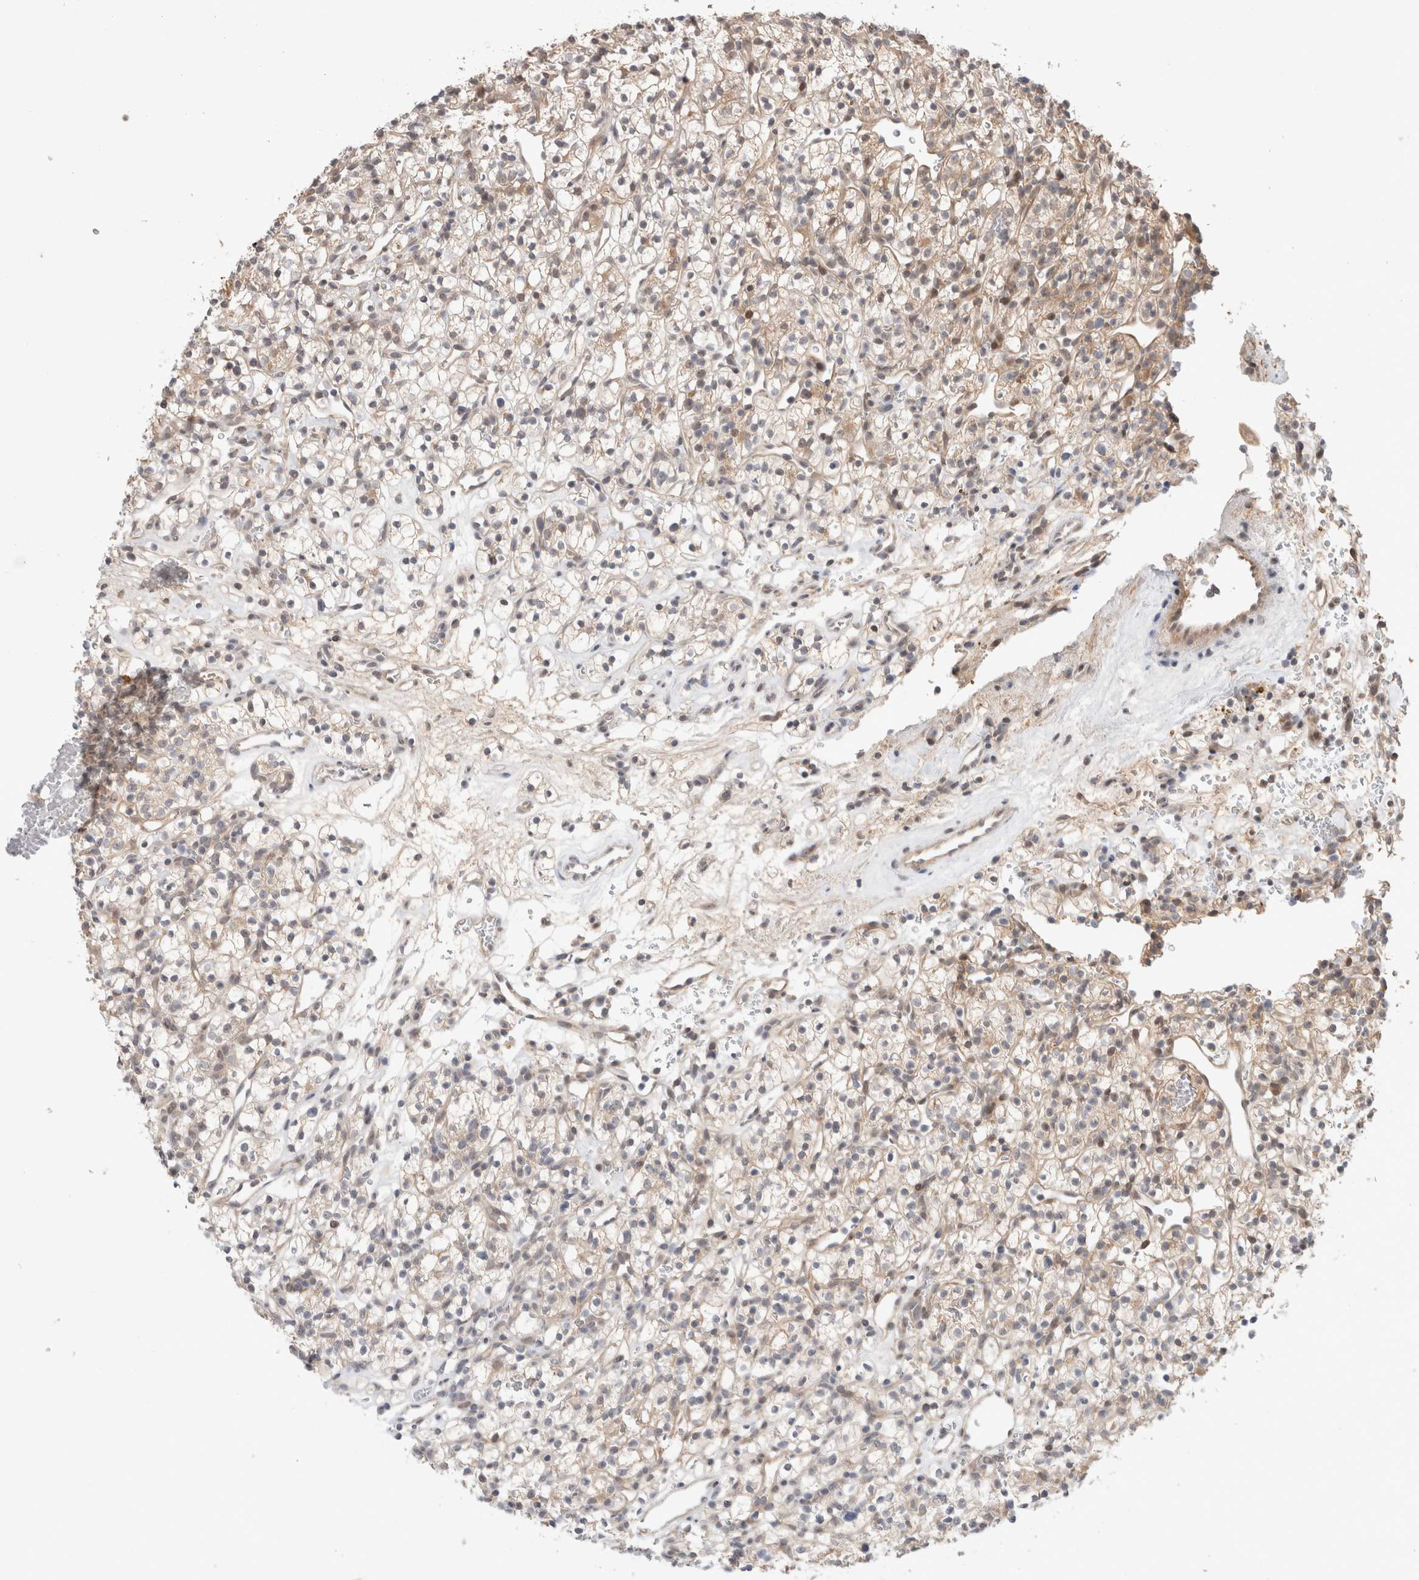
{"staining": {"intensity": "weak", "quantity": "<25%", "location": "cytoplasmic/membranous"}, "tissue": "renal cancer", "cell_type": "Tumor cells", "image_type": "cancer", "snomed": [{"axis": "morphology", "description": "Adenocarcinoma, NOS"}, {"axis": "topography", "description": "Kidney"}], "caption": "There is no significant positivity in tumor cells of renal cancer (adenocarcinoma).", "gene": "SYDE2", "patient": {"sex": "female", "age": 57}}